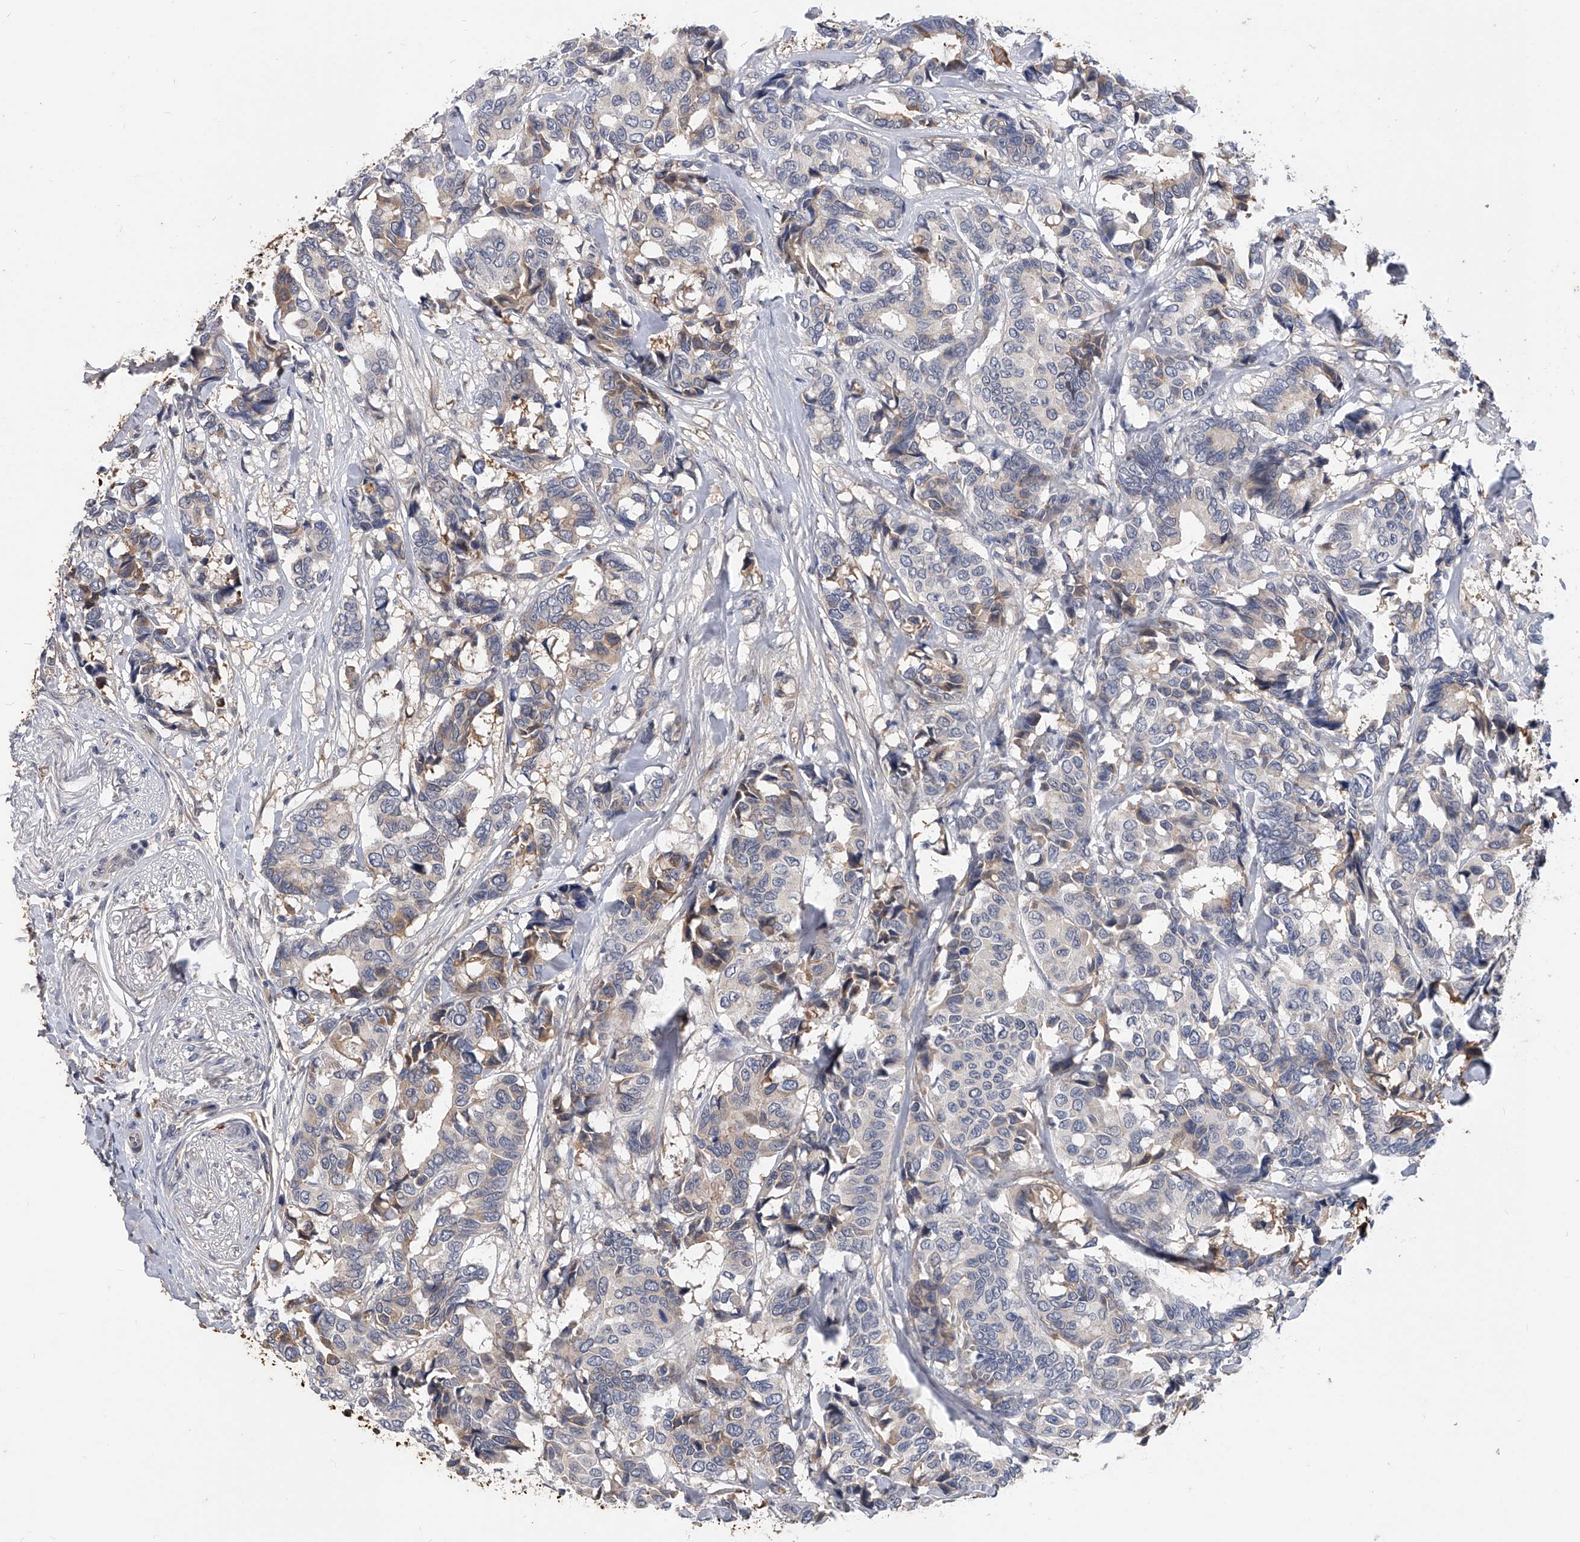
{"staining": {"intensity": "moderate", "quantity": "<25%", "location": "cytoplasmic/membranous"}, "tissue": "breast cancer", "cell_type": "Tumor cells", "image_type": "cancer", "snomed": [{"axis": "morphology", "description": "Duct carcinoma"}, {"axis": "topography", "description": "Breast"}], "caption": "Immunohistochemical staining of breast cancer demonstrates low levels of moderate cytoplasmic/membranous protein positivity in about <25% of tumor cells. The staining was performed using DAB (3,3'-diaminobenzidine), with brown indicating positive protein expression. Nuclei are stained blue with hematoxylin.", "gene": "ZNF25", "patient": {"sex": "female", "age": 87}}